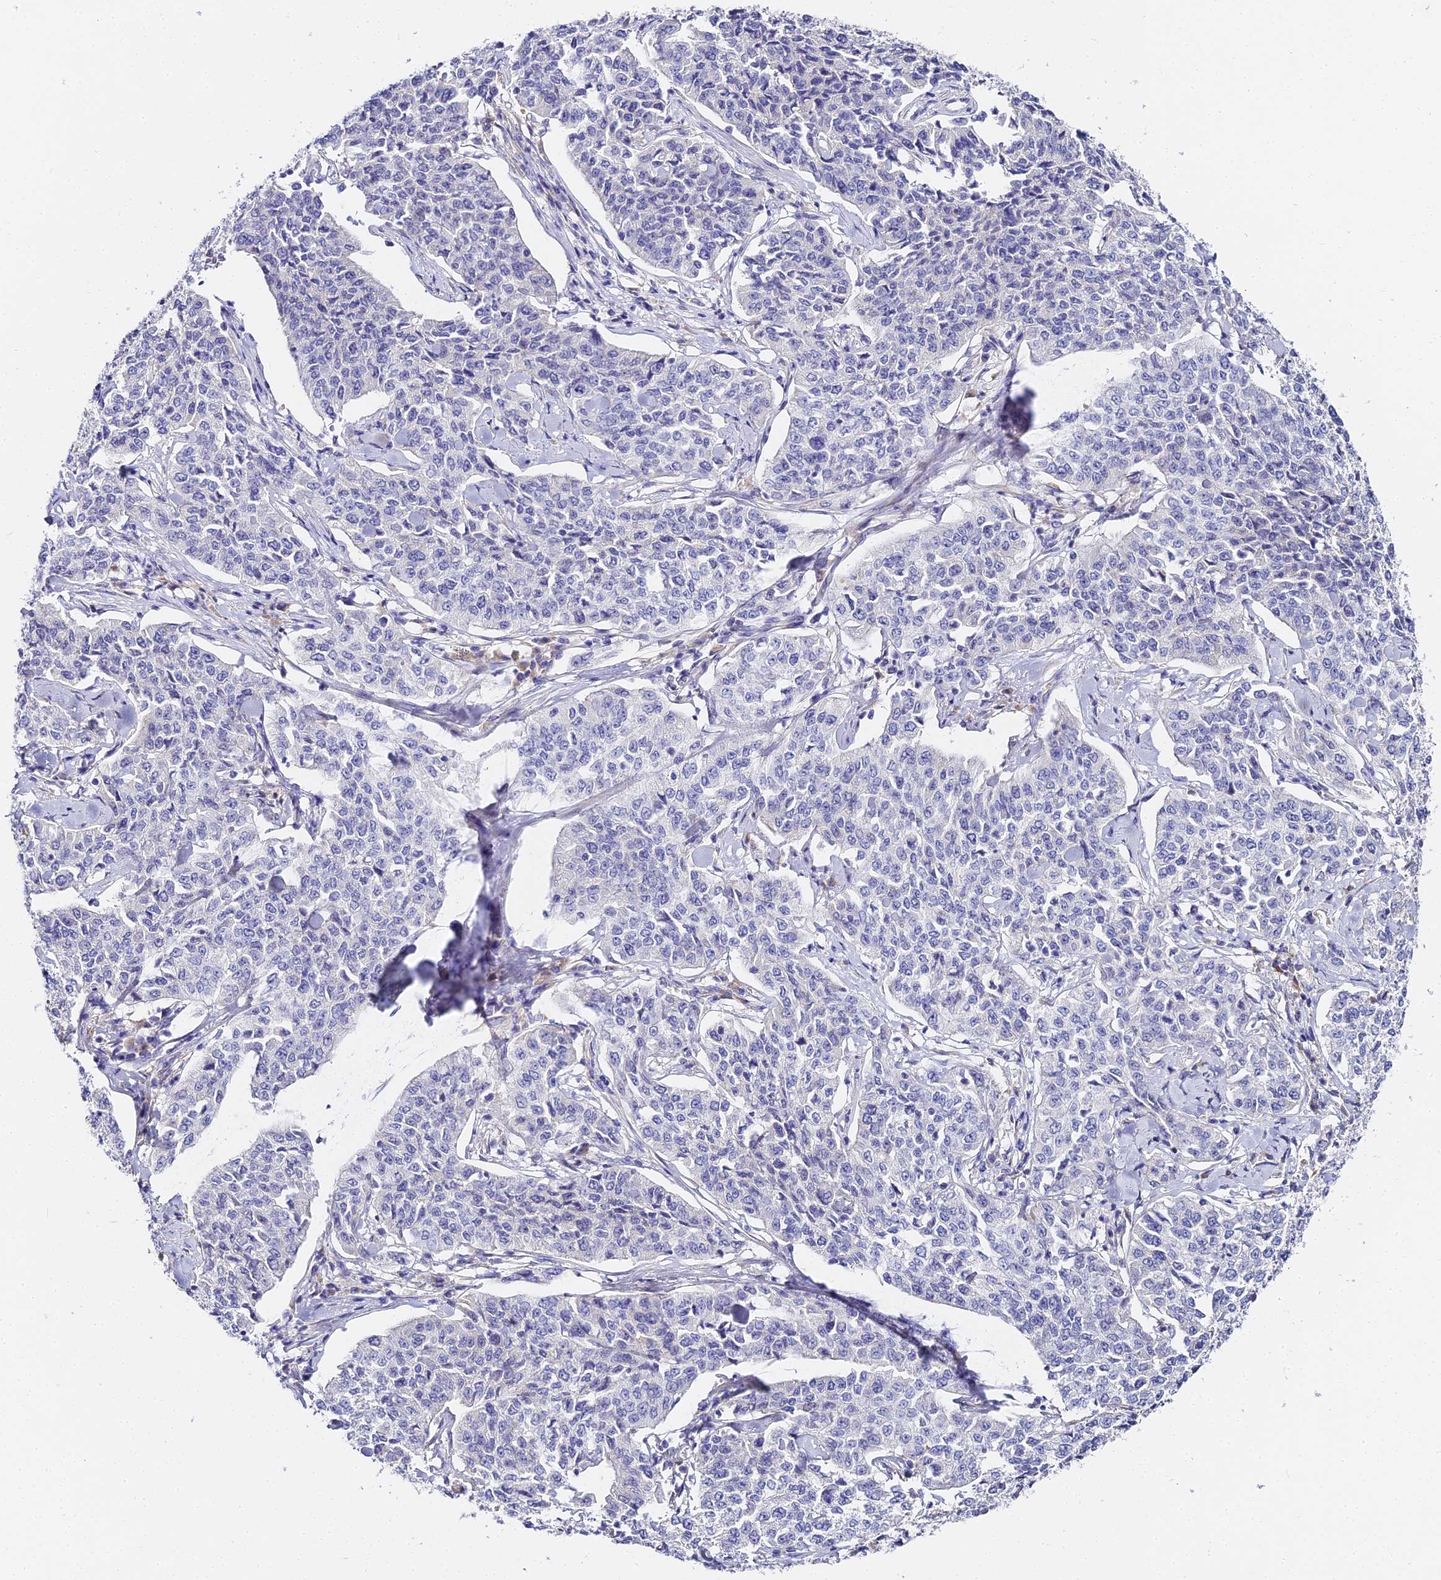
{"staining": {"intensity": "negative", "quantity": "none", "location": "none"}, "tissue": "cervical cancer", "cell_type": "Tumor cells", "image_type": "cancer", "snomed": [{"axis": "morphology", "description": "Squamous cell carcinoma, NOS"}, {"axis": "topography", "description": "Cervix"}], "caption": "IHC histopathology image of cervical cancer stained for a protein (brown), which reveals no expression in tumor cells.", "gene": "SERP1", "patient": {"sex": "female", "age": 35}}